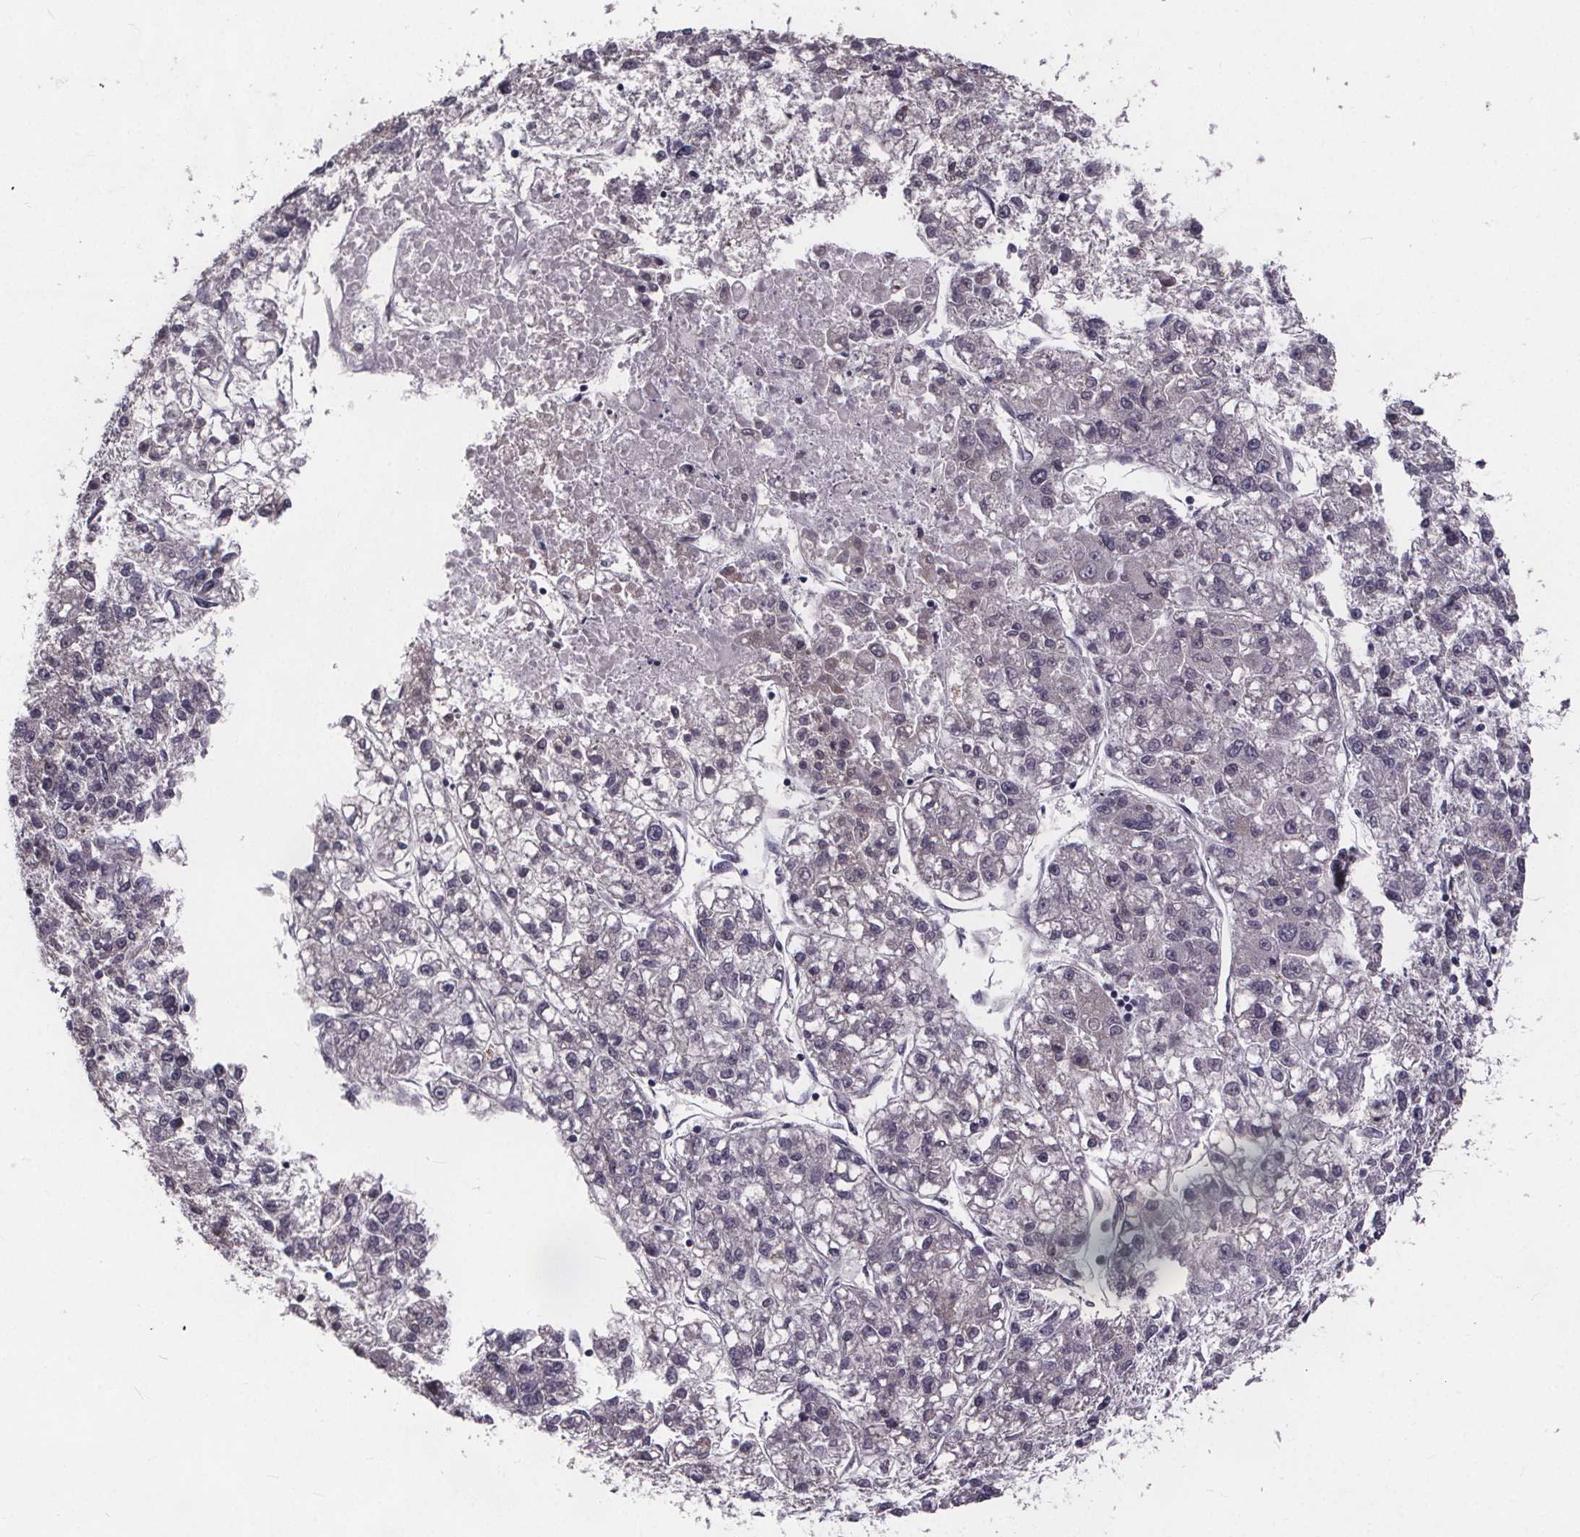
{"staining": {"intensity": "negative", "quantity": "none", "location": "none"}, "tissue": "liver cancer", "cell_type": "Tumor cells", "image_type": "cancer", "snomed": [{"axis": "morphology", "description": "Carcinoma, Hepatocellular, NOS"}, {"axis": "topography", "description": "Liver"}], "caption": "DAB (3,3'-diaminobenzidine) immunohistochemical staining of human hepatocellular carcinoma (liver) displays no significant positivity in tumor cells. (Stains: DAB (3,3'-diaminobenzidine) immunohistochemistry (IHC) with hematoxylin counter stain, Microscopy: brightfield microscopy at high magnification).", "gene": "FAM181B", "patient": {"sex": "male", "age": 56}}